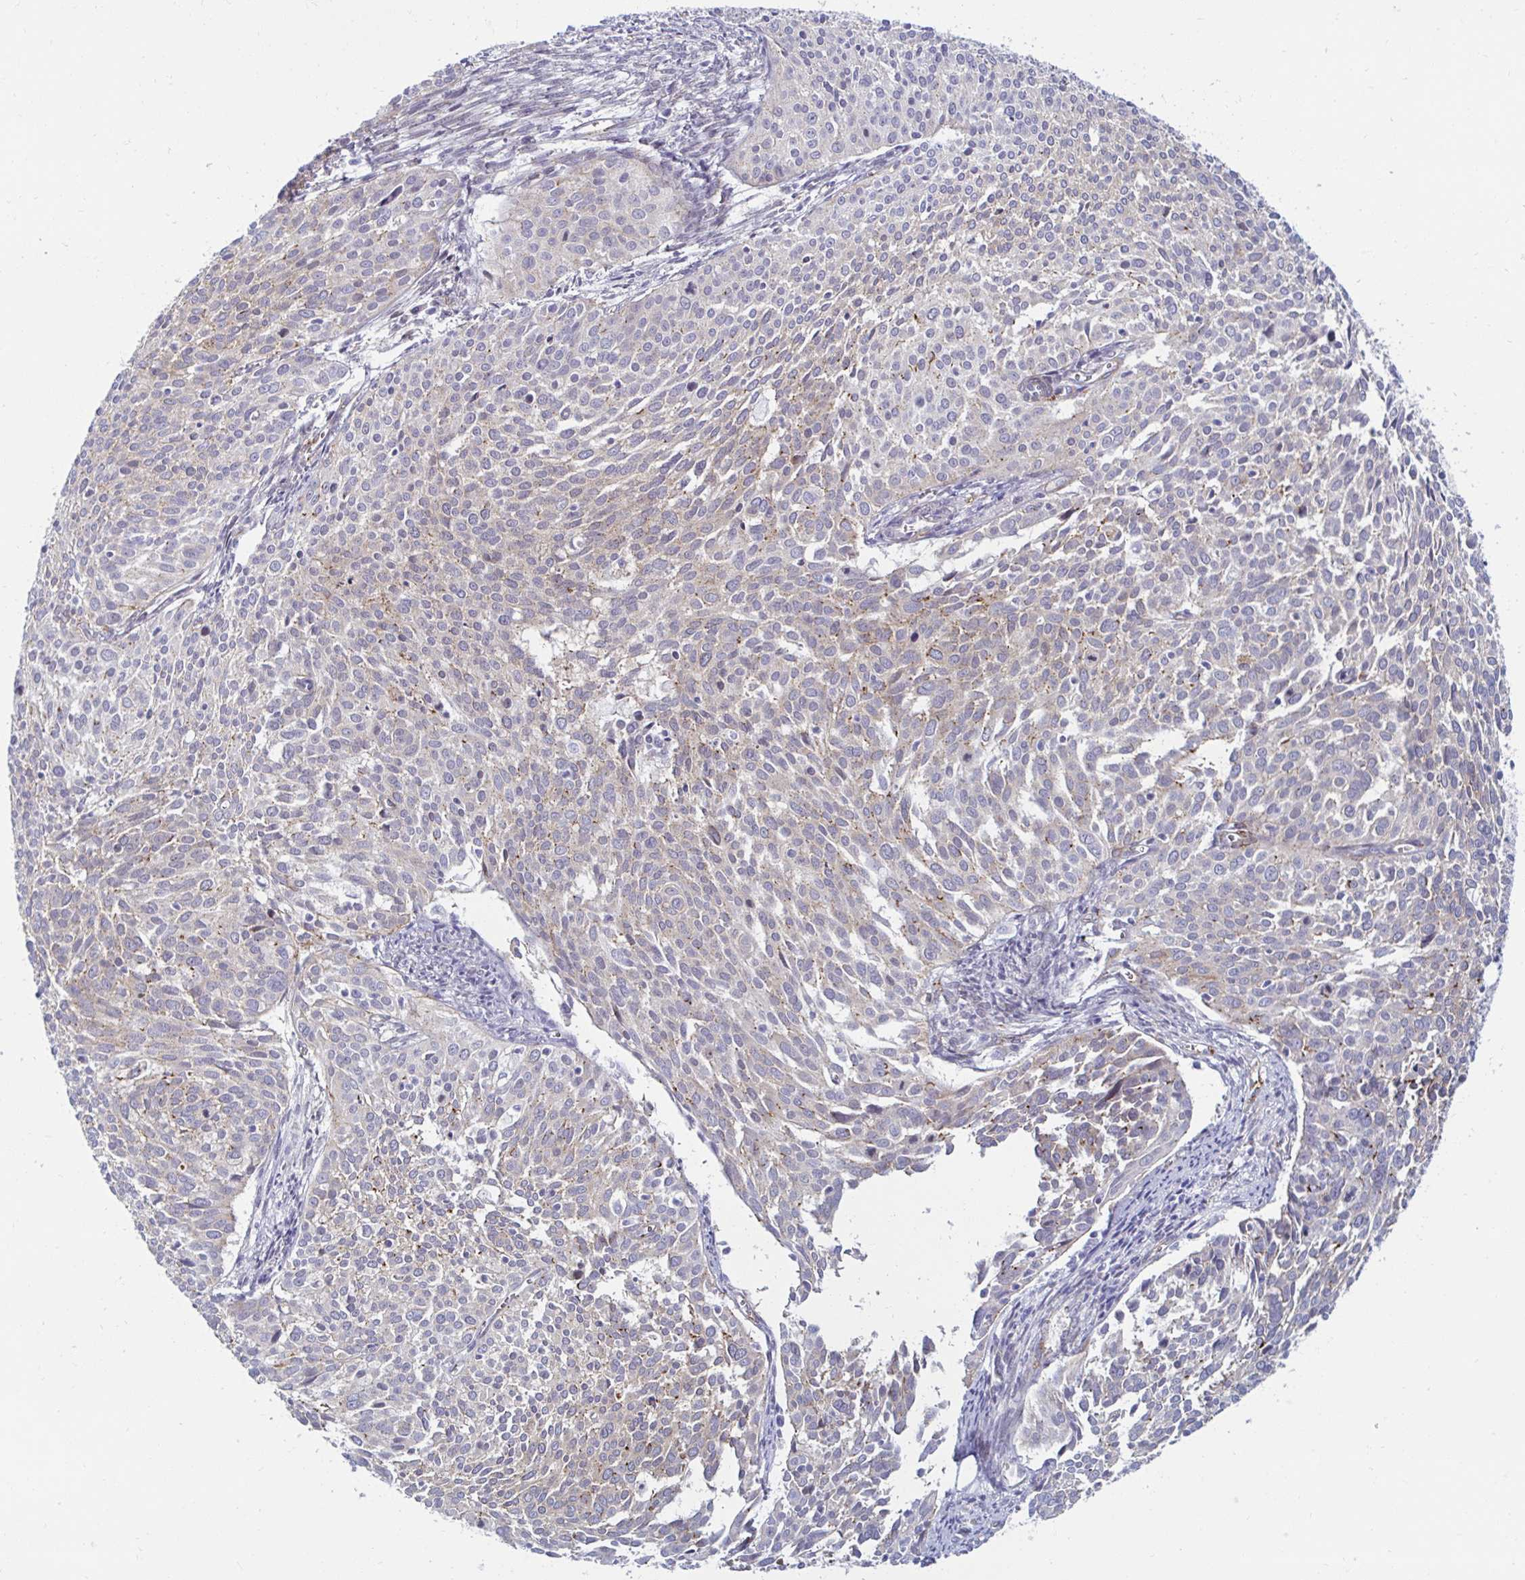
{"staining": {"intensity": "weak", "quantity": "25%-75%", "location": "cytoplasmic/membranous"}, "tissue": "cervical cancer", "cell_type": "Tumor cells", "image_type": "cancer", "snomed": [{"axis": "morphology", "description": "Squamous cell carcinoma, NOS"}, {"axis": "topography", "description": "Cervix"}], "caption": "A micrograph showing weak cytoplasmic/membranous expression in approximately 25%-75% of tumor cells in cervical cancer (squamous cell carcinoma), as visualized by brown immunohistochemical staining.", "gene": "ANKRD62", "patient": {"sex": "female", "age": 39}}